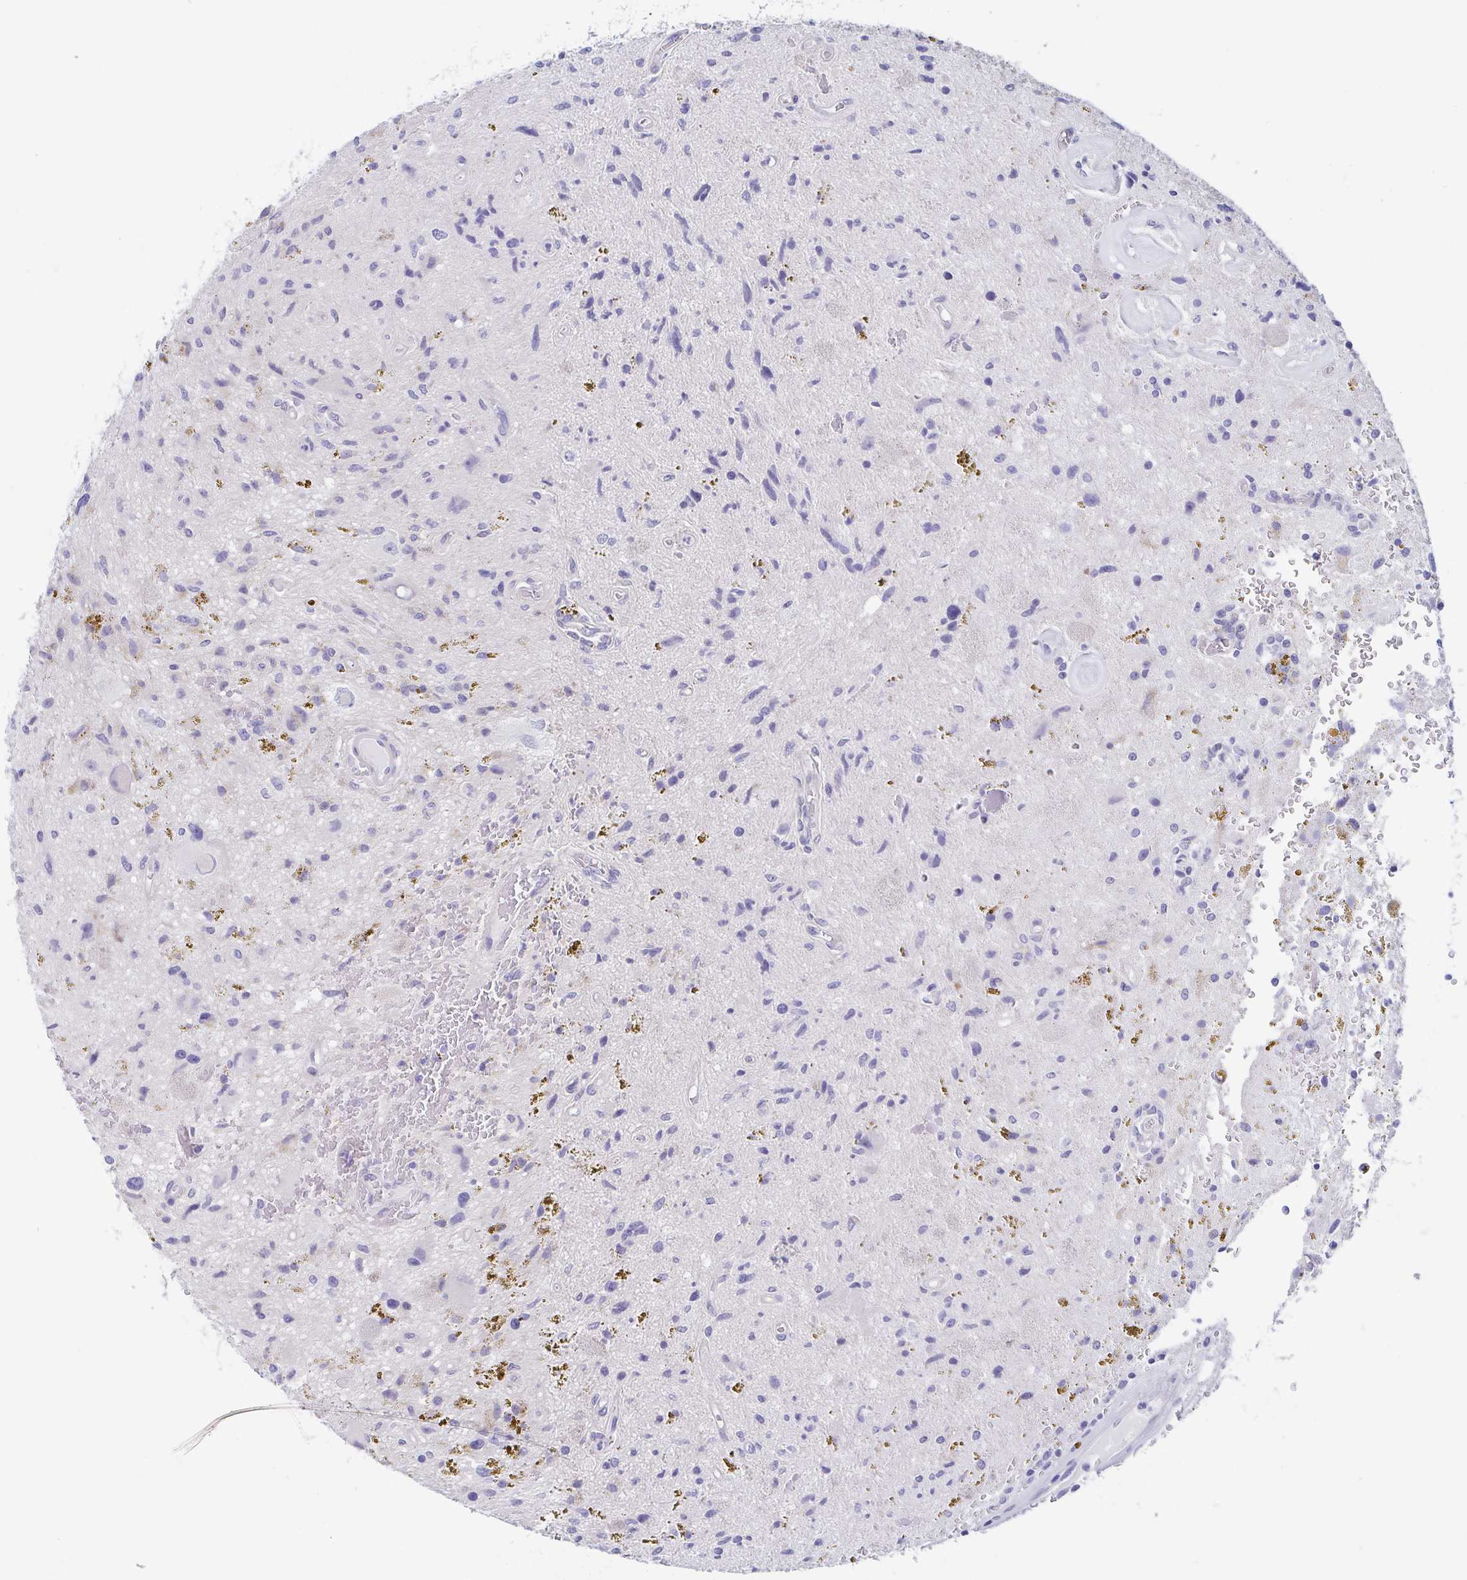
{"staining": {"intensity": "negative", "quantity": "none", "location": "none"}, "tissue": "glioma", "cell_type": "Tumor cells", "image_type": "cancer", "snomed": [{"axis": "morphology", "description": "Glioma, malignant, Low grade"}, {"axis": "topography", "description": "Cerebellum"}], "caption": "Human malignant glioma (low-grade) stained for a protein using IHC shows no positivity in tumor cells.", "gene": "TEX12", "patient": {"sex": "female", "age": 14}}